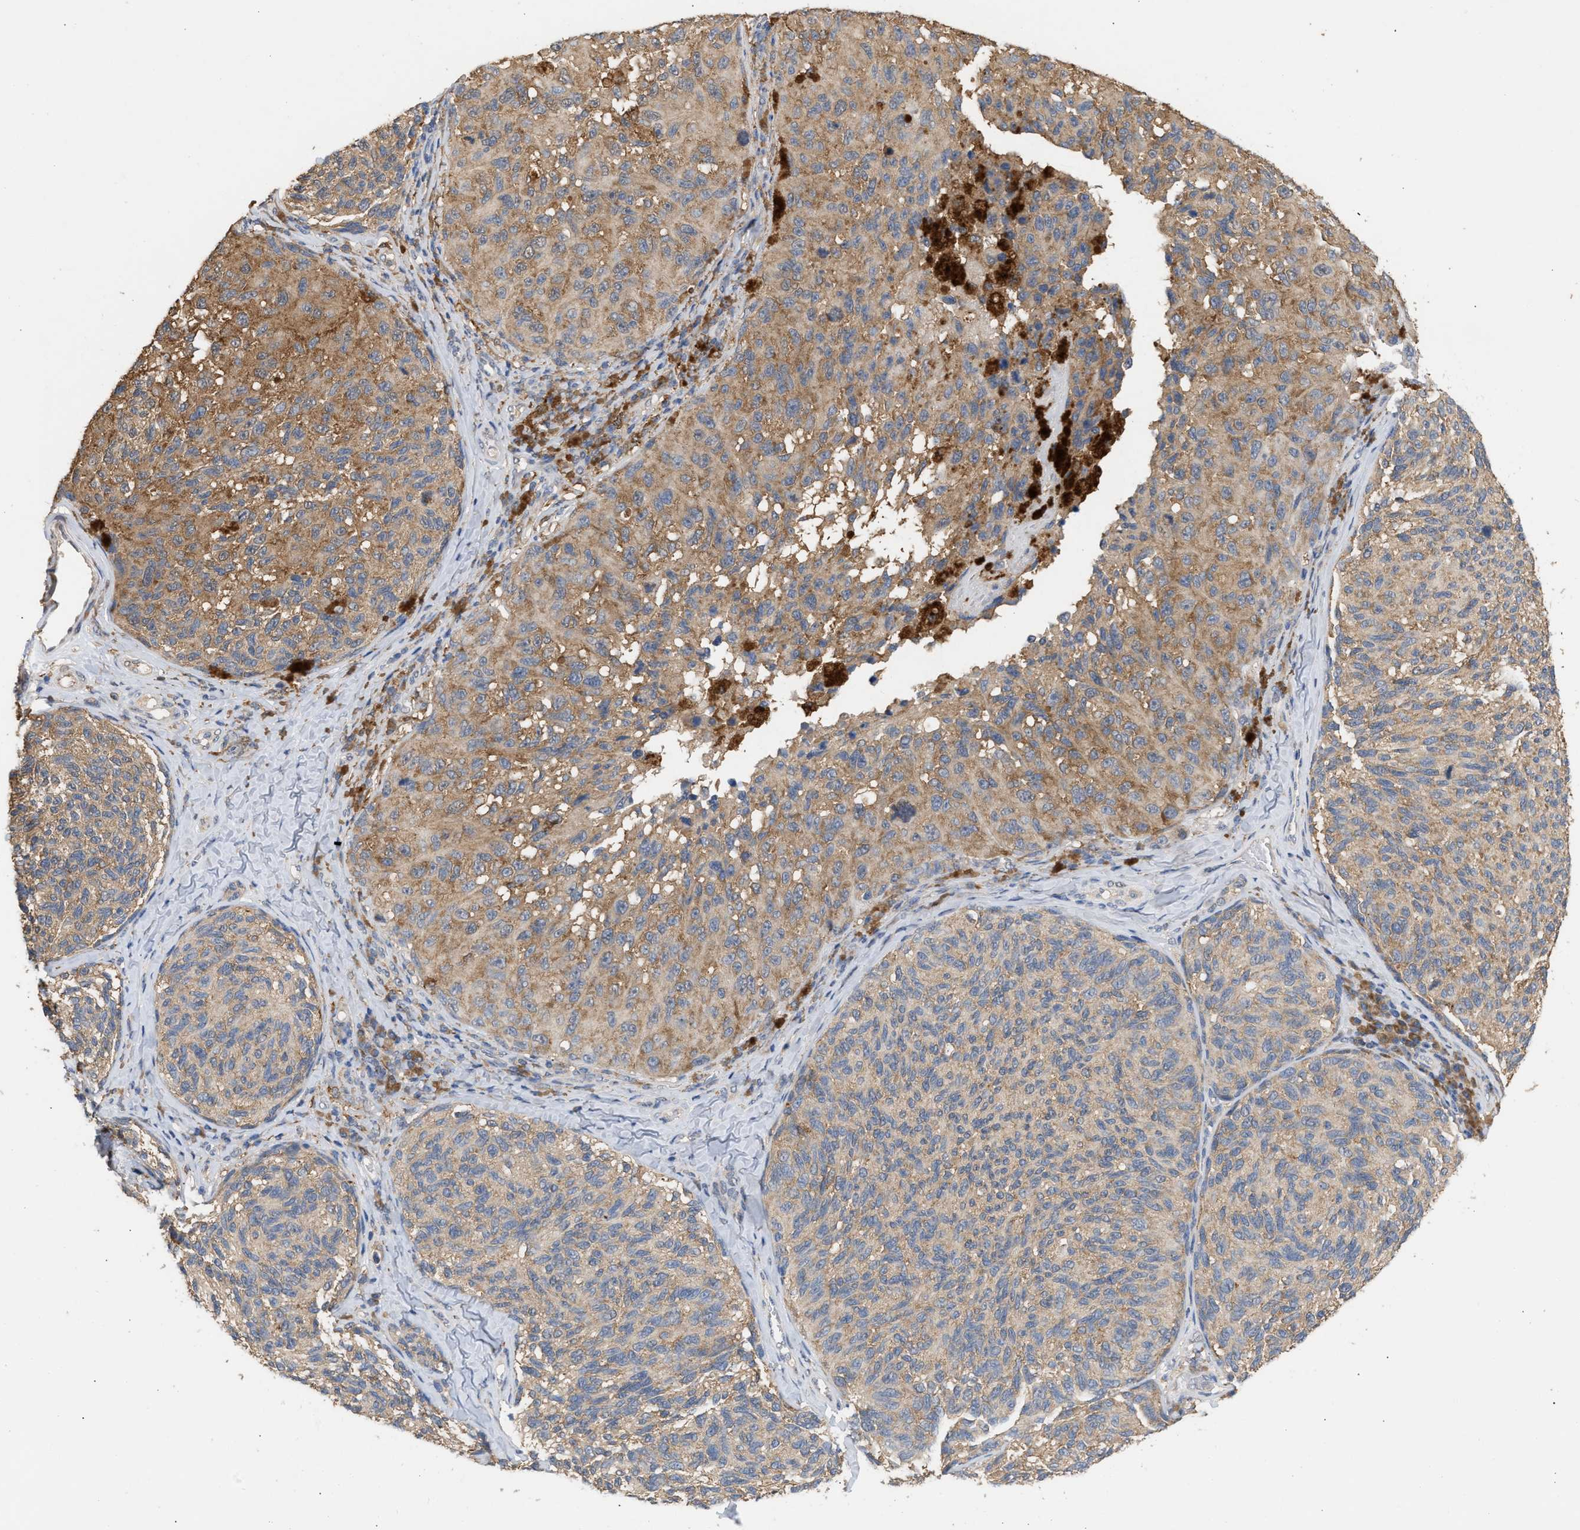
{"staining": {"intensity": "moderate", "quantity": ">75%", "location": "cytoplasmic/membranous"}, "tissue": "melanoma", "cell_type": "Tumor cells", "image_type": "cancer", "snomed": [{"axis": "morphology", "description": "Malignant melanoma, NOS"}, {"axis": "topography", "description": "Skin"}], "caption": "Malignant melanoma stained with IHC reveals moderate cytoplasmic/membranous positivity in about >75% of tumor cells. The protein is shown in brown color, while the nuclei are stained blue.", "gene": "GCN1", "patient": {"sex": "female", "age": 73}}